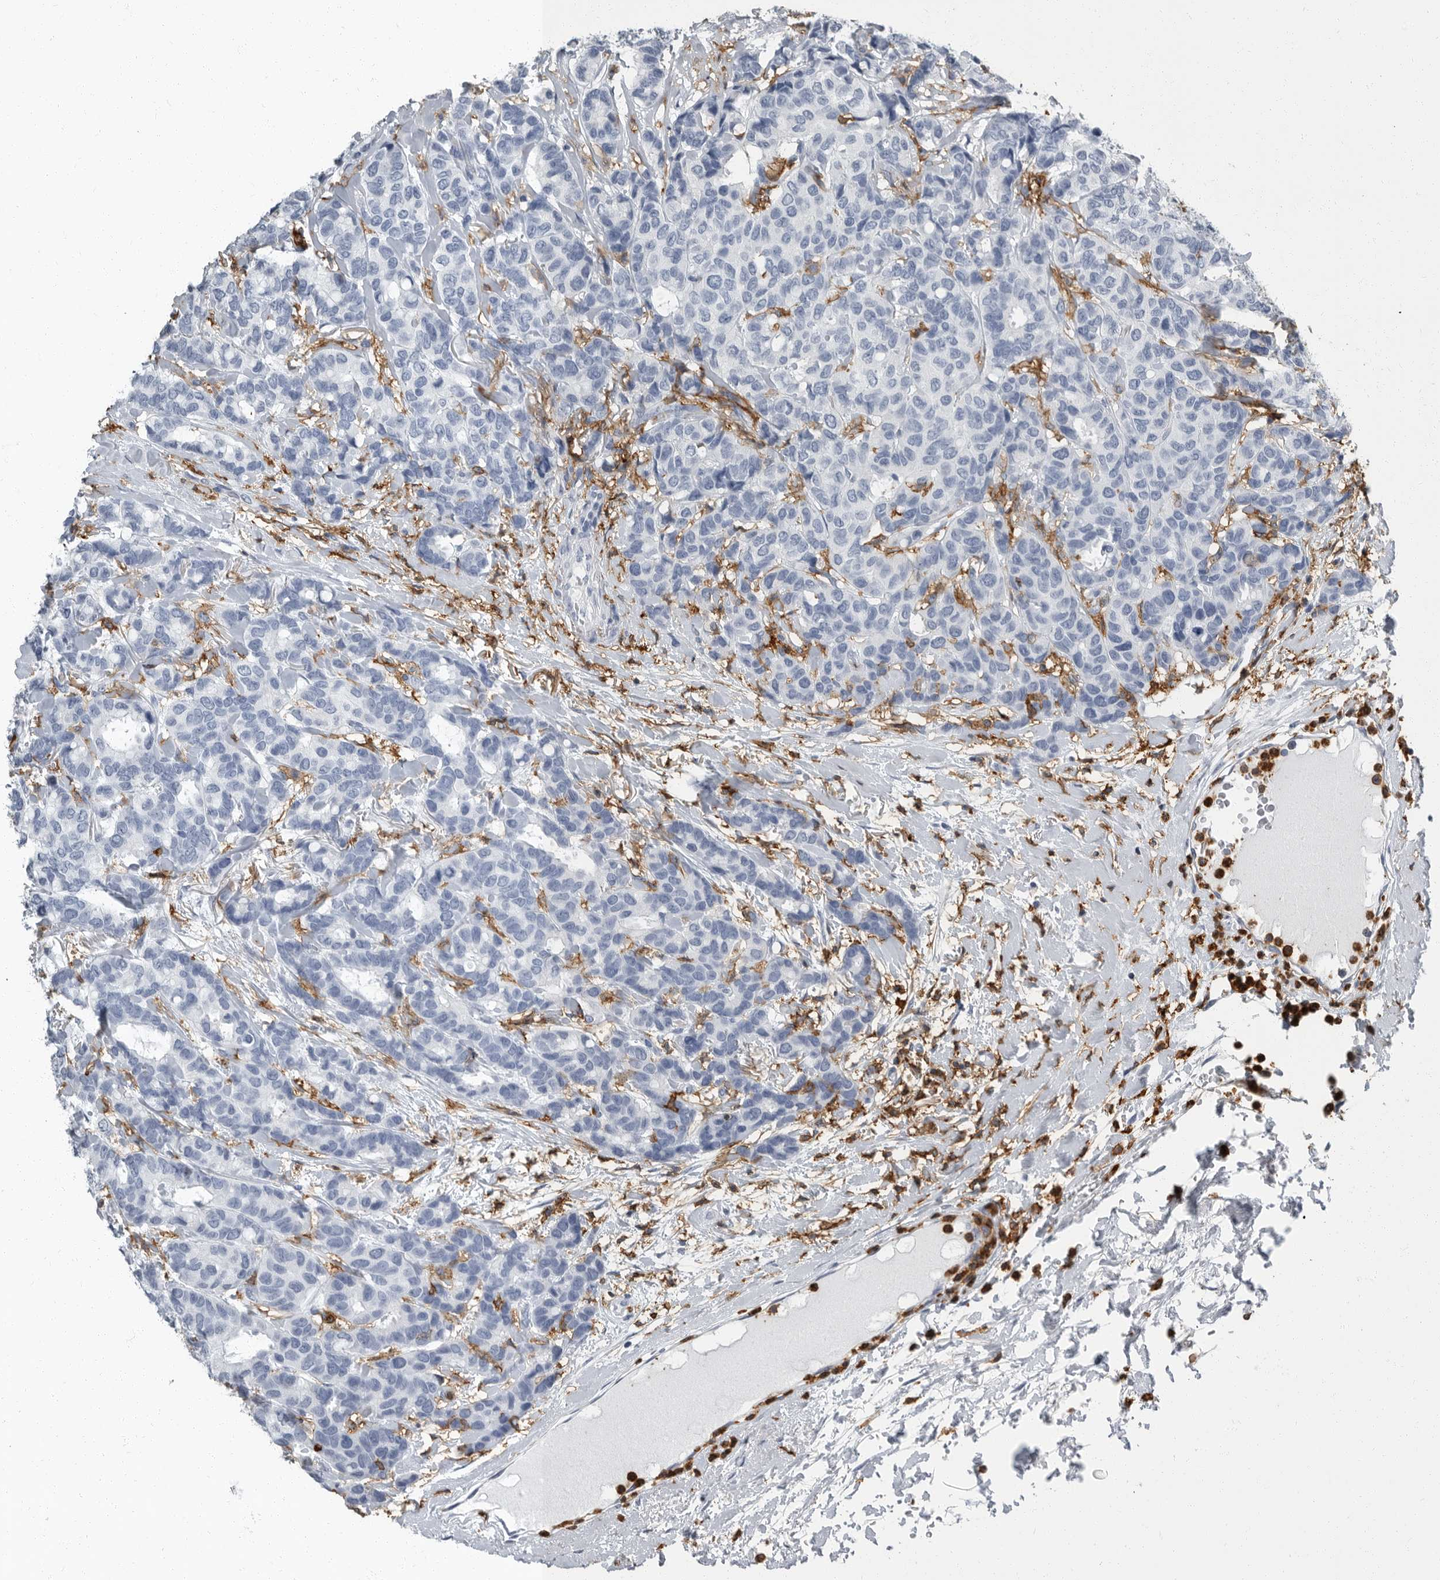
{"staining": {"intensity": "negative", "quantity": "none", "location": "none"}, "tissue": "breast cancer", "cell_type": "Tumor cells", "image_type": "cancer", "snomed": [{"axis": "morphology", "description": "Duct carcinoma"}, {"axis": "topography", "description": "Breast"}], "caption": "The immunohistochemistry (IHC) image has no significant positivity in tumor cells of breast cancer tissue. (DAB immunohistochemistry (IHC), high magnification).", "gene": "FCER1G", "patient": {"sex": "female", "age": 87}}